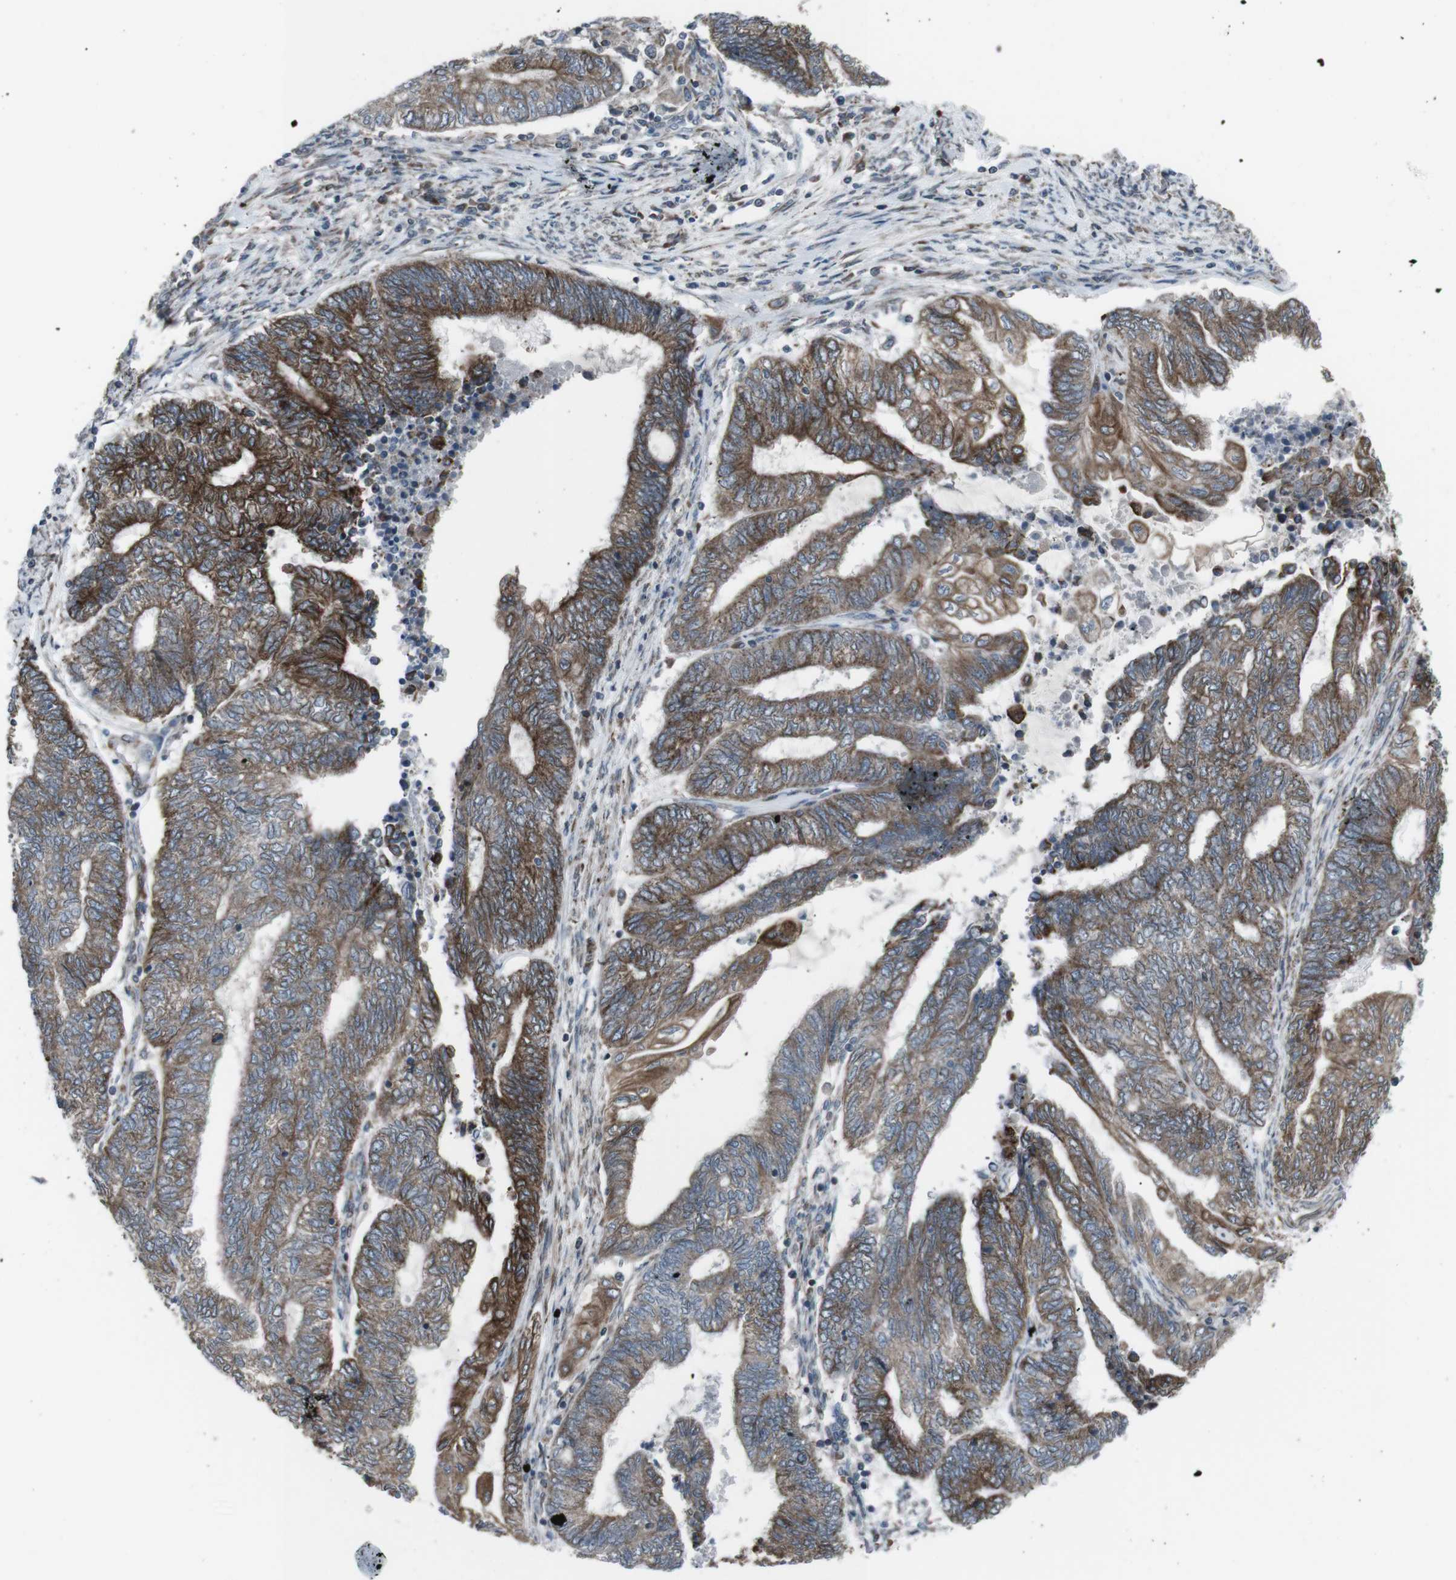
{"staining": {"intensity": "moderate", "quantity": ">75%", "location": "cytoplasmic/membranous"}, "tissue": "endometrial cancer", "cell_type": "Tumor cells", "image_type": "cancer", "snomed": [{"axis": "morphology", "description": "Adenocarcinoma, NOS"}, {"axis": "topography", "description": "Uterus"}, {"axis": "topography", "description": "Endometrium"}], "caption": "Protein expression analysis of human endometrial cancer (adenocarcinoma) reveals moderate cytoplasmic/membranous positivity in about >75% of tumor cells. The staining was performed using DAB (3,3'-diaminobenzidine) to visualize the protein expression in brown, while the nuclei were stained in blue with hematoxylin (Magnification: 20x).", "gene": "LNPK", "patient": {"sex": "female", "age": 70}}